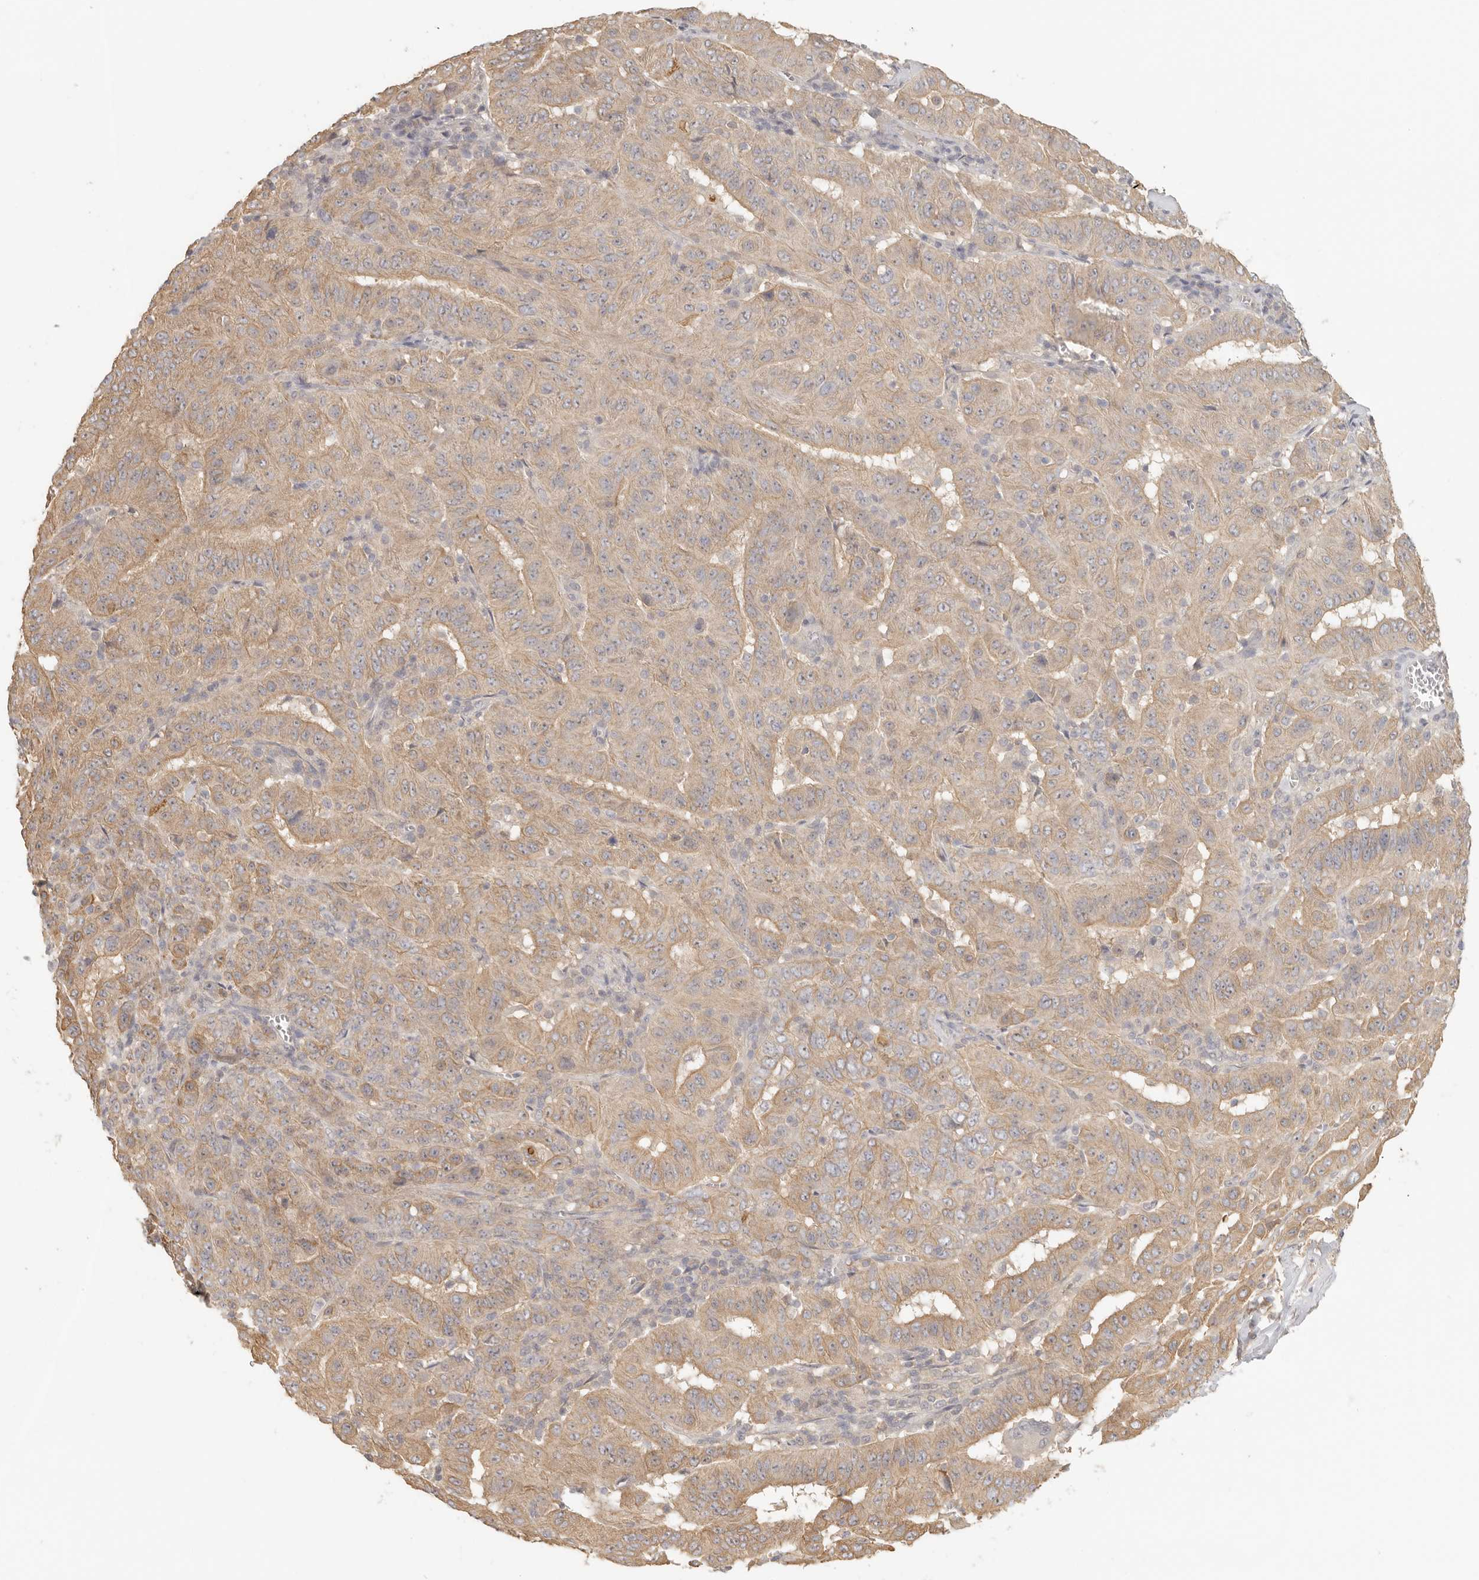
{"staining": {"intensity": "moderate", "quantity": ">75%", "location": "cytoplasmic/membranous"}, "tissue": "pancreatic cancer", "cell_type": "Tumor cells", "image_type": "cancer", "snomed": [{"axis": "morphology", "description": "Adenocarcinoma, NOS"}, {"axis": "topography", "description": "Pancreas"}], "caption": "A medium amount of moderate cytoplasmic/membranous expression is appreciated in approximately >75% of tumor cells in adenocarcinoma (pancreatic) tissue.", "gene": "AHDC1", "patient": {"sex": "male", "age": 63}}